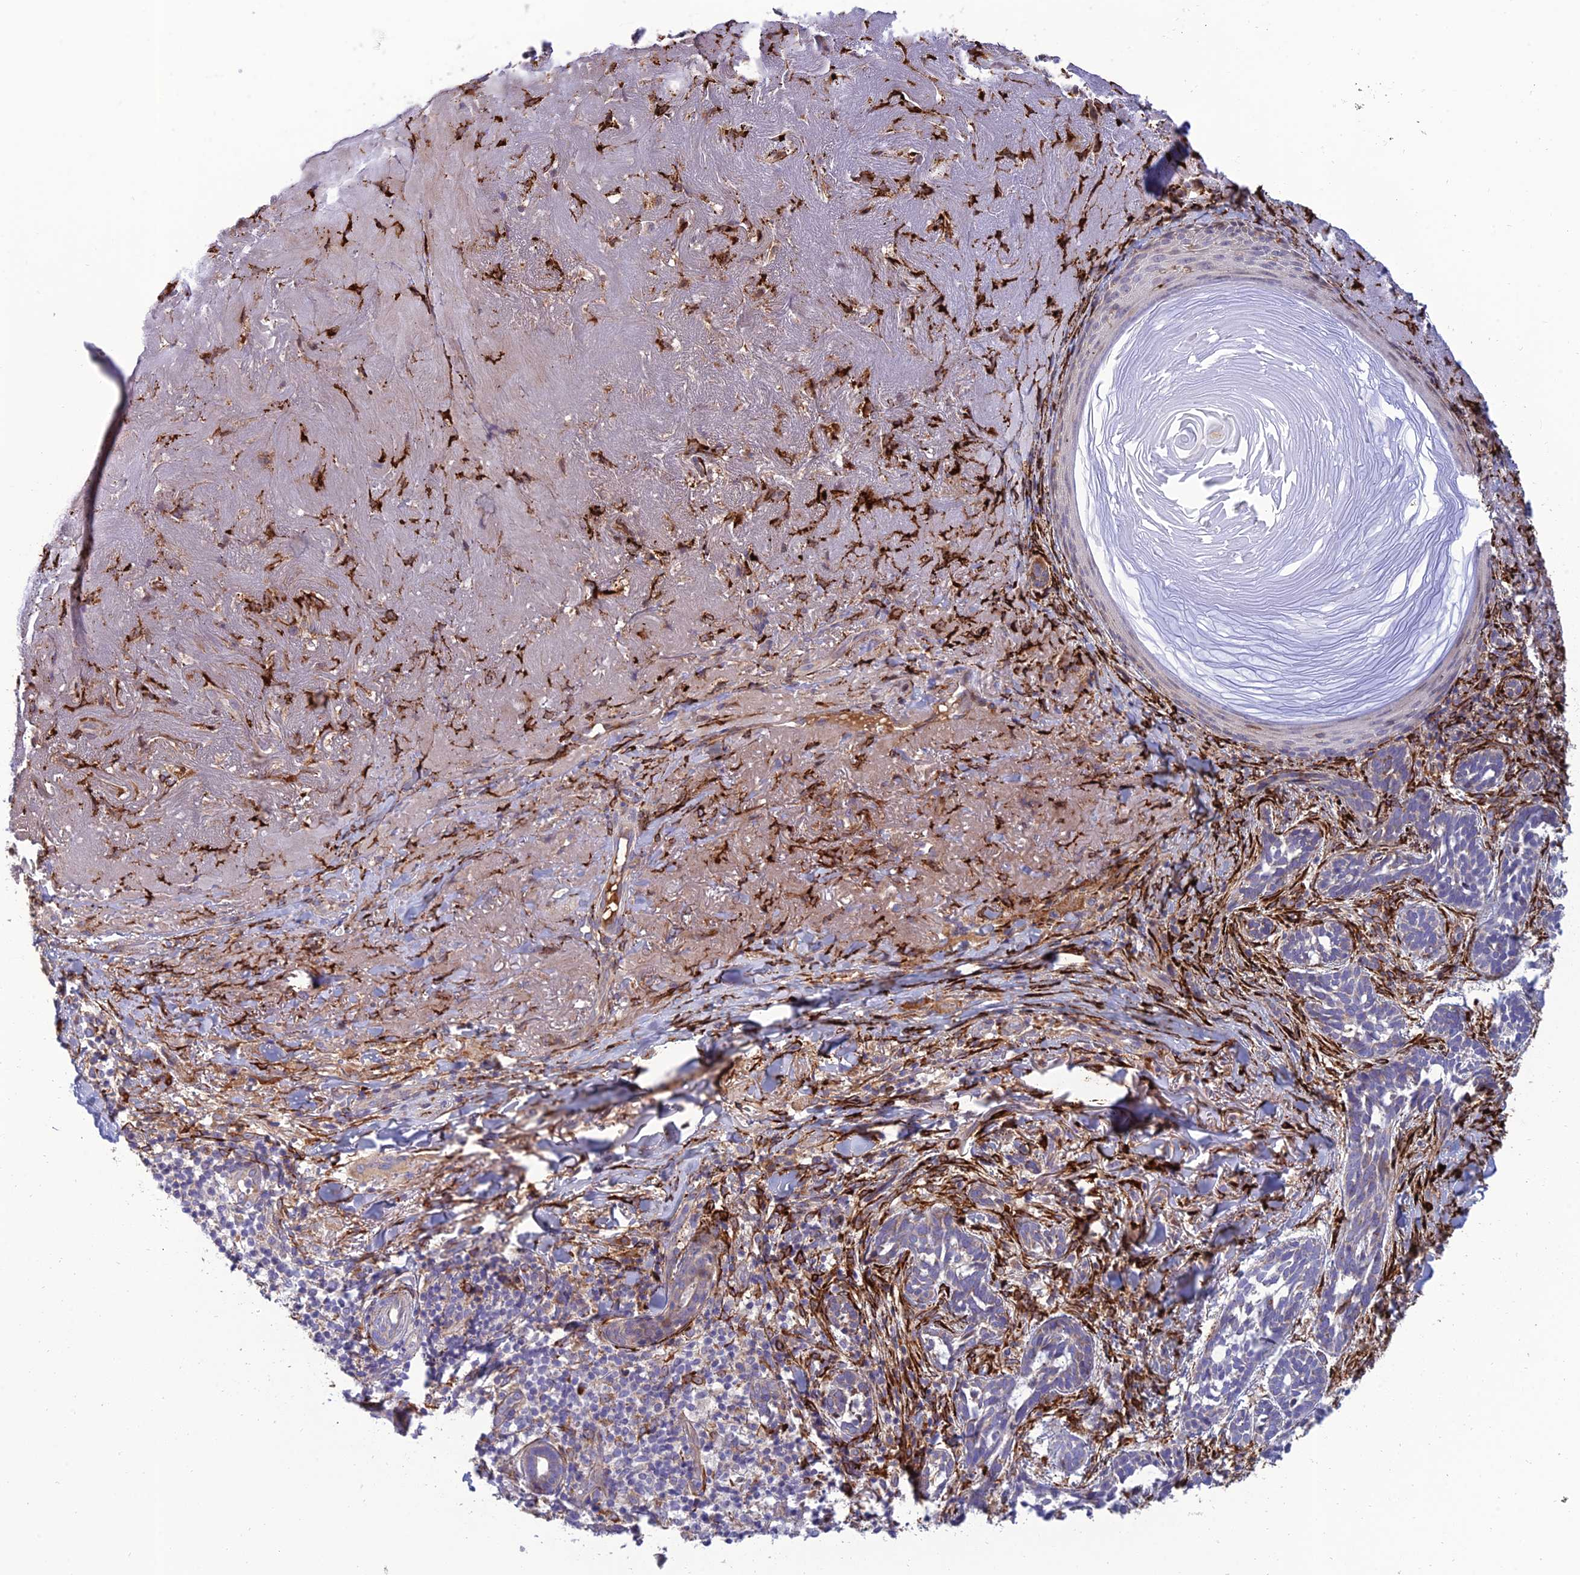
{"staining": {"intensity": "negative", "quantity": "none", "location": "none"}, "tissue": "skin cancer", "cell_type": "Tumor cells", "image_type": "cancer", "snomed": [{"axis": "morphology", "description": "Basal cell carcinoma"}, {"axis": "topography", "description": "Skin"}], "caption": "A histopathology image of basal cell carcinoma (skin) stained for a protein shows no brown staining in tumor cells.", "gene": "RCN3", "patient": {"sex": "male", "age": 71}}